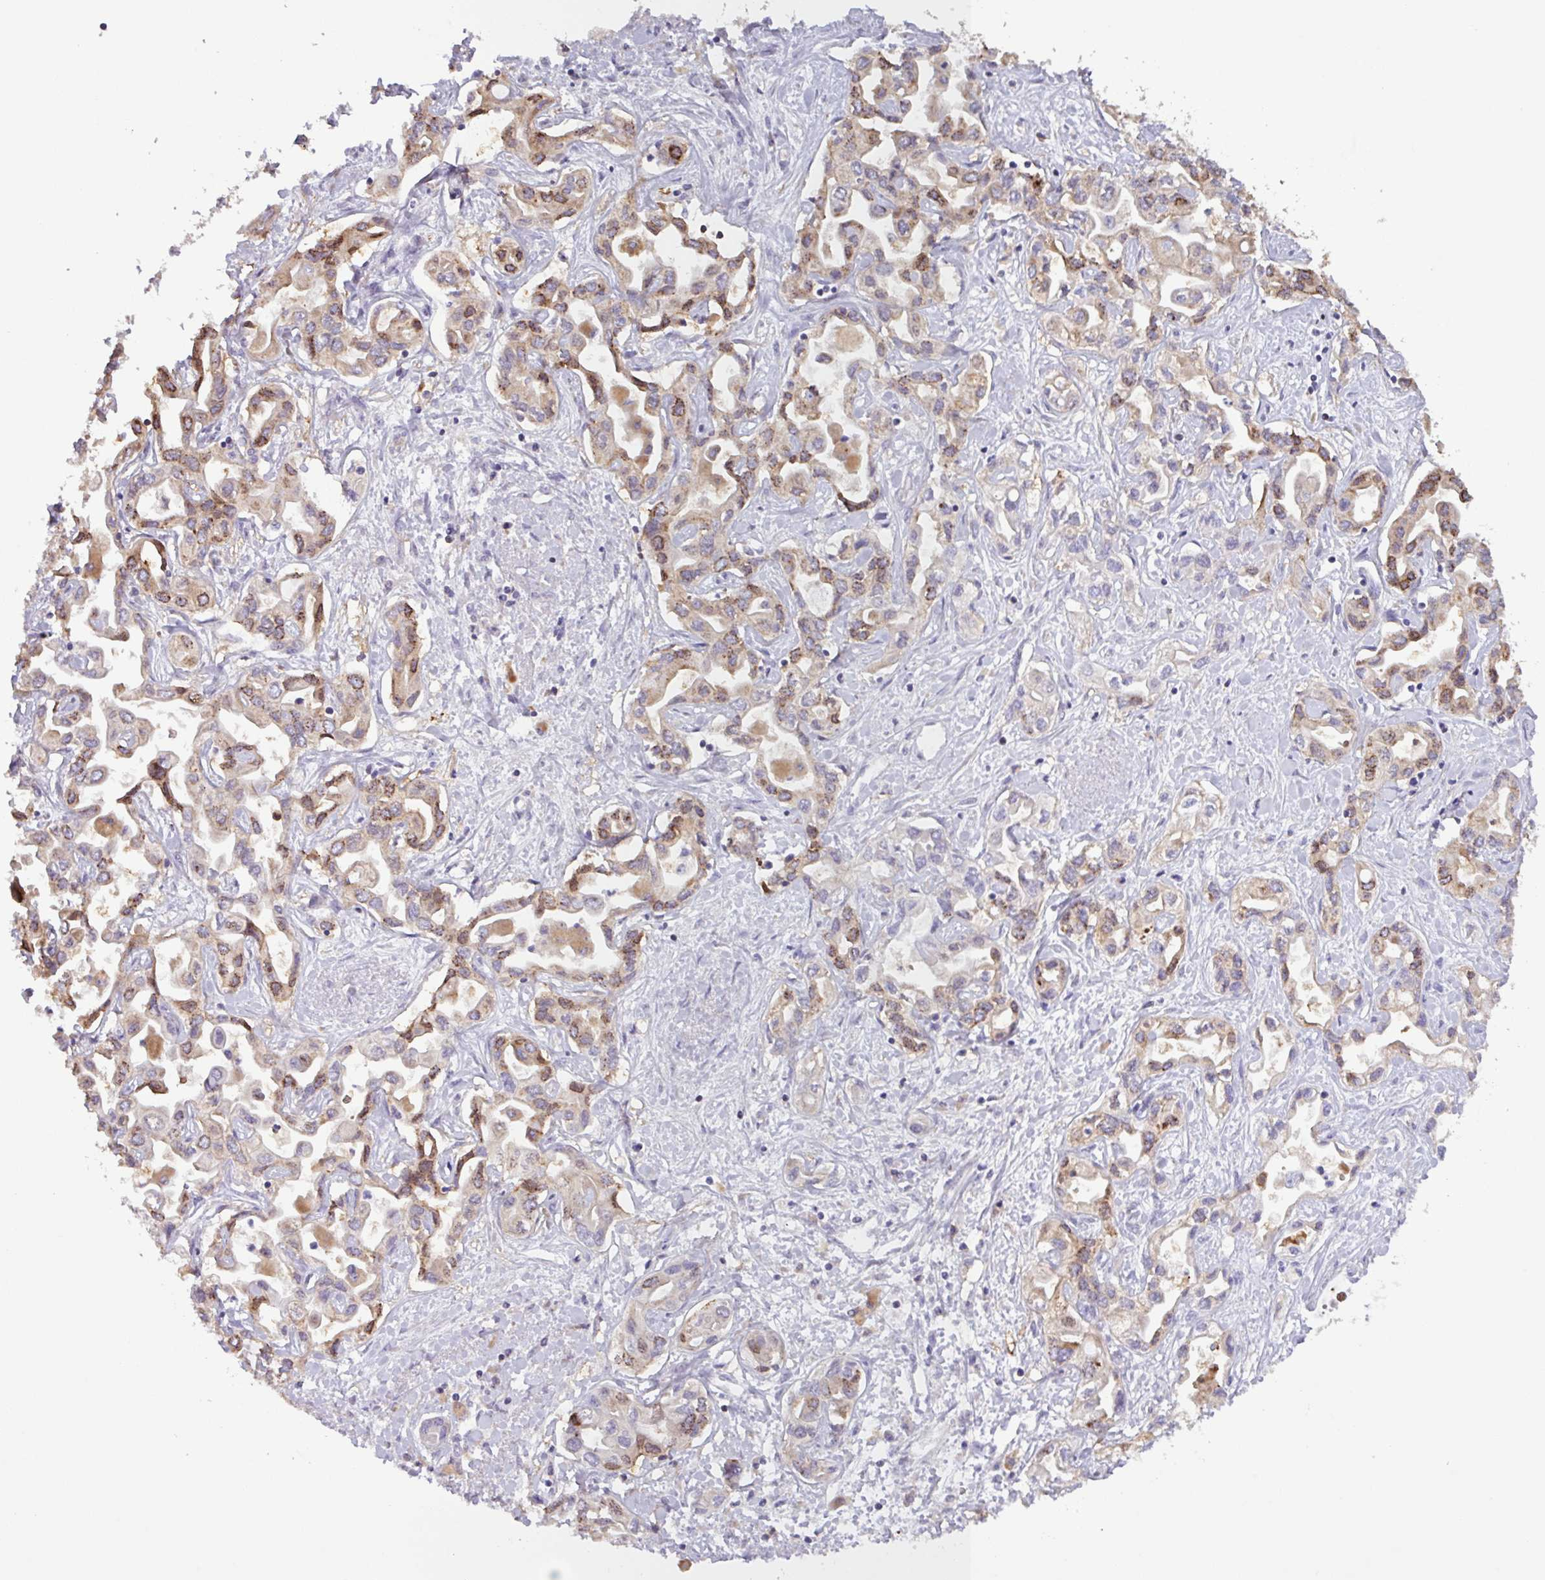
{"staining": {"intensity": "moderate", "quantity": "25%-75%", "location": "cytoplasmic/membranous"}, "tissue": "liver cancer", "cell_type": "Tumor cells", "image_type": "cancer", "snomed": [{"axis": "morphology", "description": "Cholangiocarcinoma"}, {"axis": "topography", "description": "Liver"}], "caption": "A brown stain shows moderate cytoplasmic/membranous staining of a protein in human liver cancer tumor cells.", "gene": "SFTPB", "patient": {"sex": "female", "age": 64}}